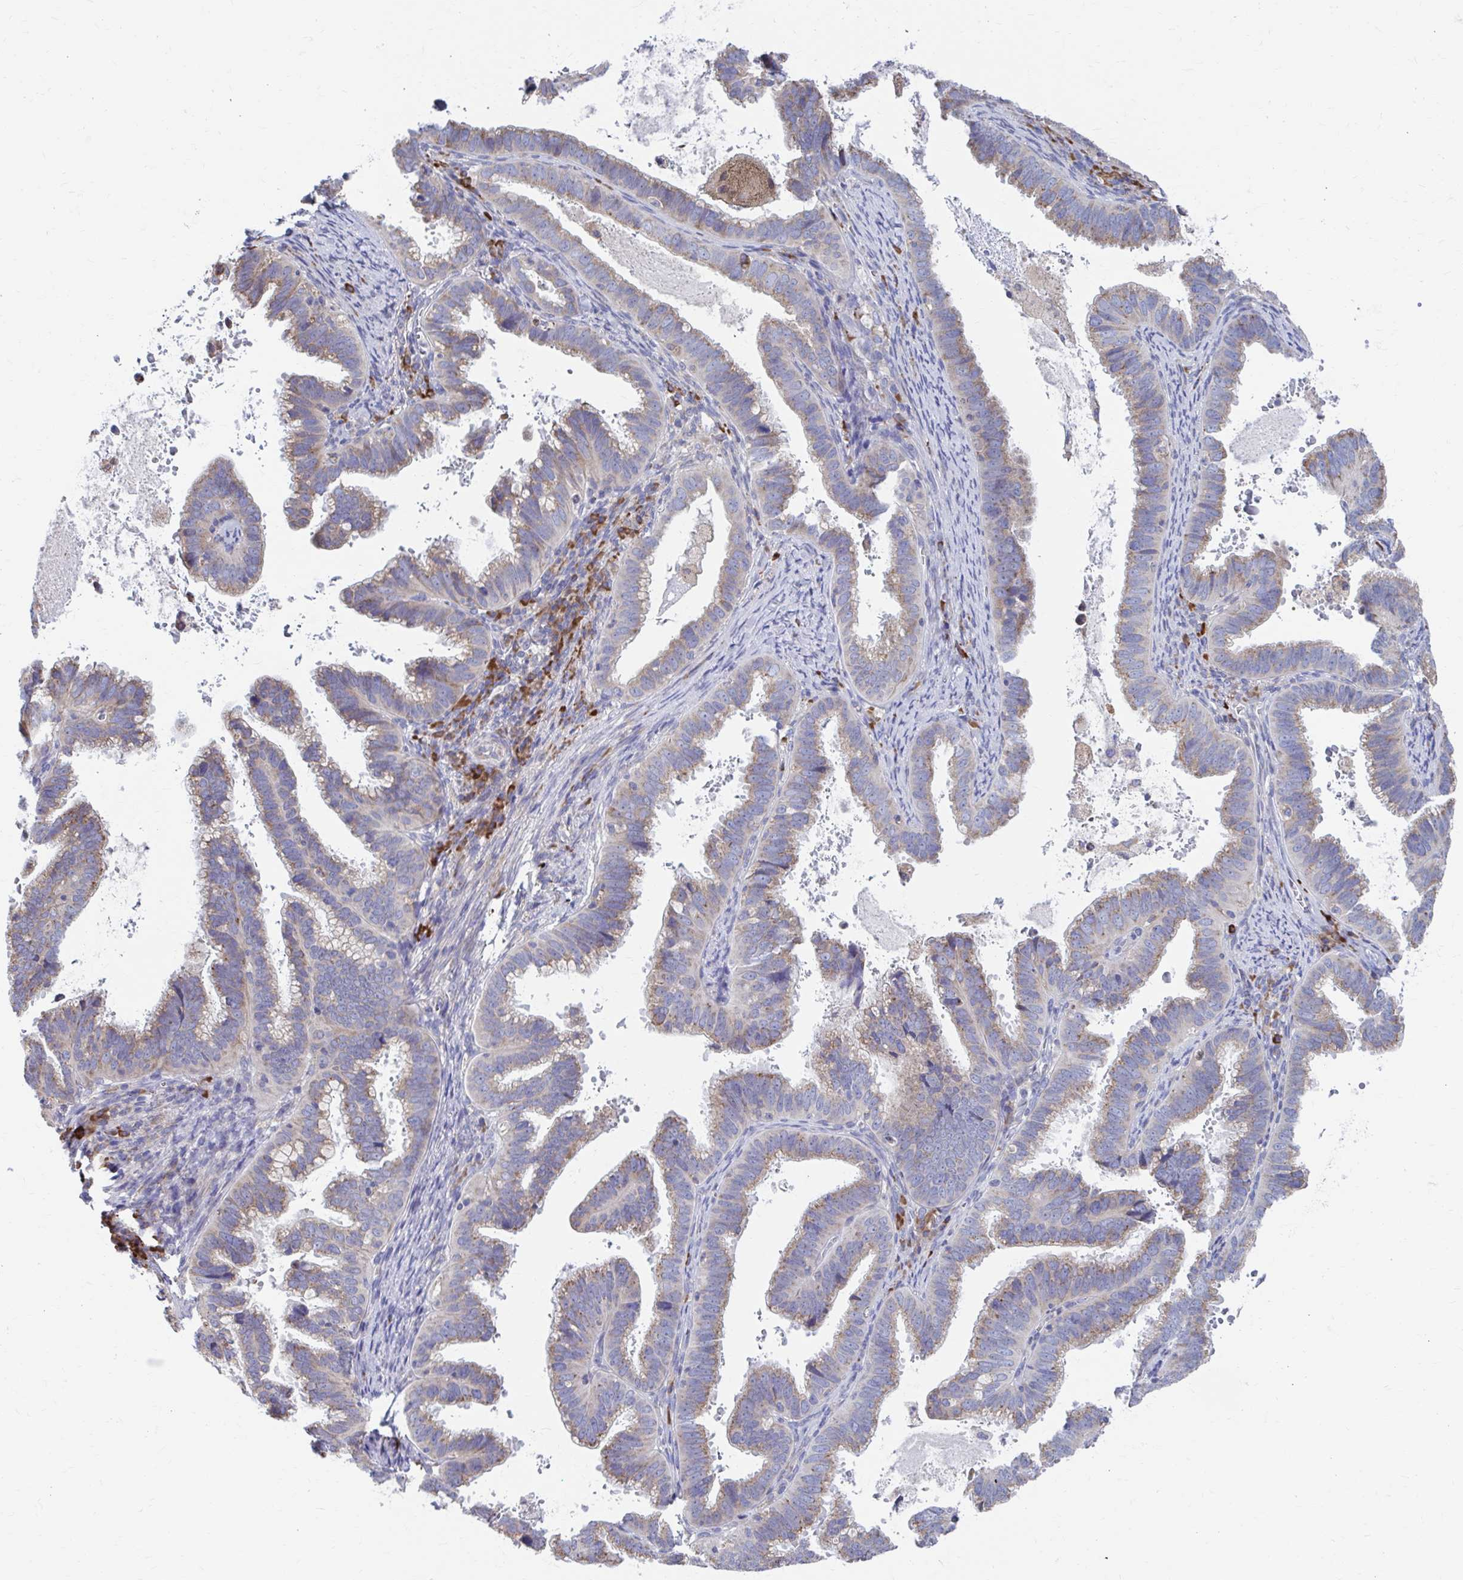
{"staining": {"intensity": "weak", "quantity": ">75%", "location": "cytoplasmic/membranous"}, "tissue": "cervical cancer", "cell_type": "Tumor cells", "image_type": "cancer", "snomed": [{"axis": "morphology", "description": "Adenocarcinoma, NOS"}, {"axis": "topography", "description": "Cervix"}], "caption": "Cervical cancer (adenocarcinoma) stained with a brown dye displays weak cytoplasmic/membranous positive staining in about >75% of tumor cells.", "gene": "FKBP2", "patient": {"sex": "female", "age": 61}}